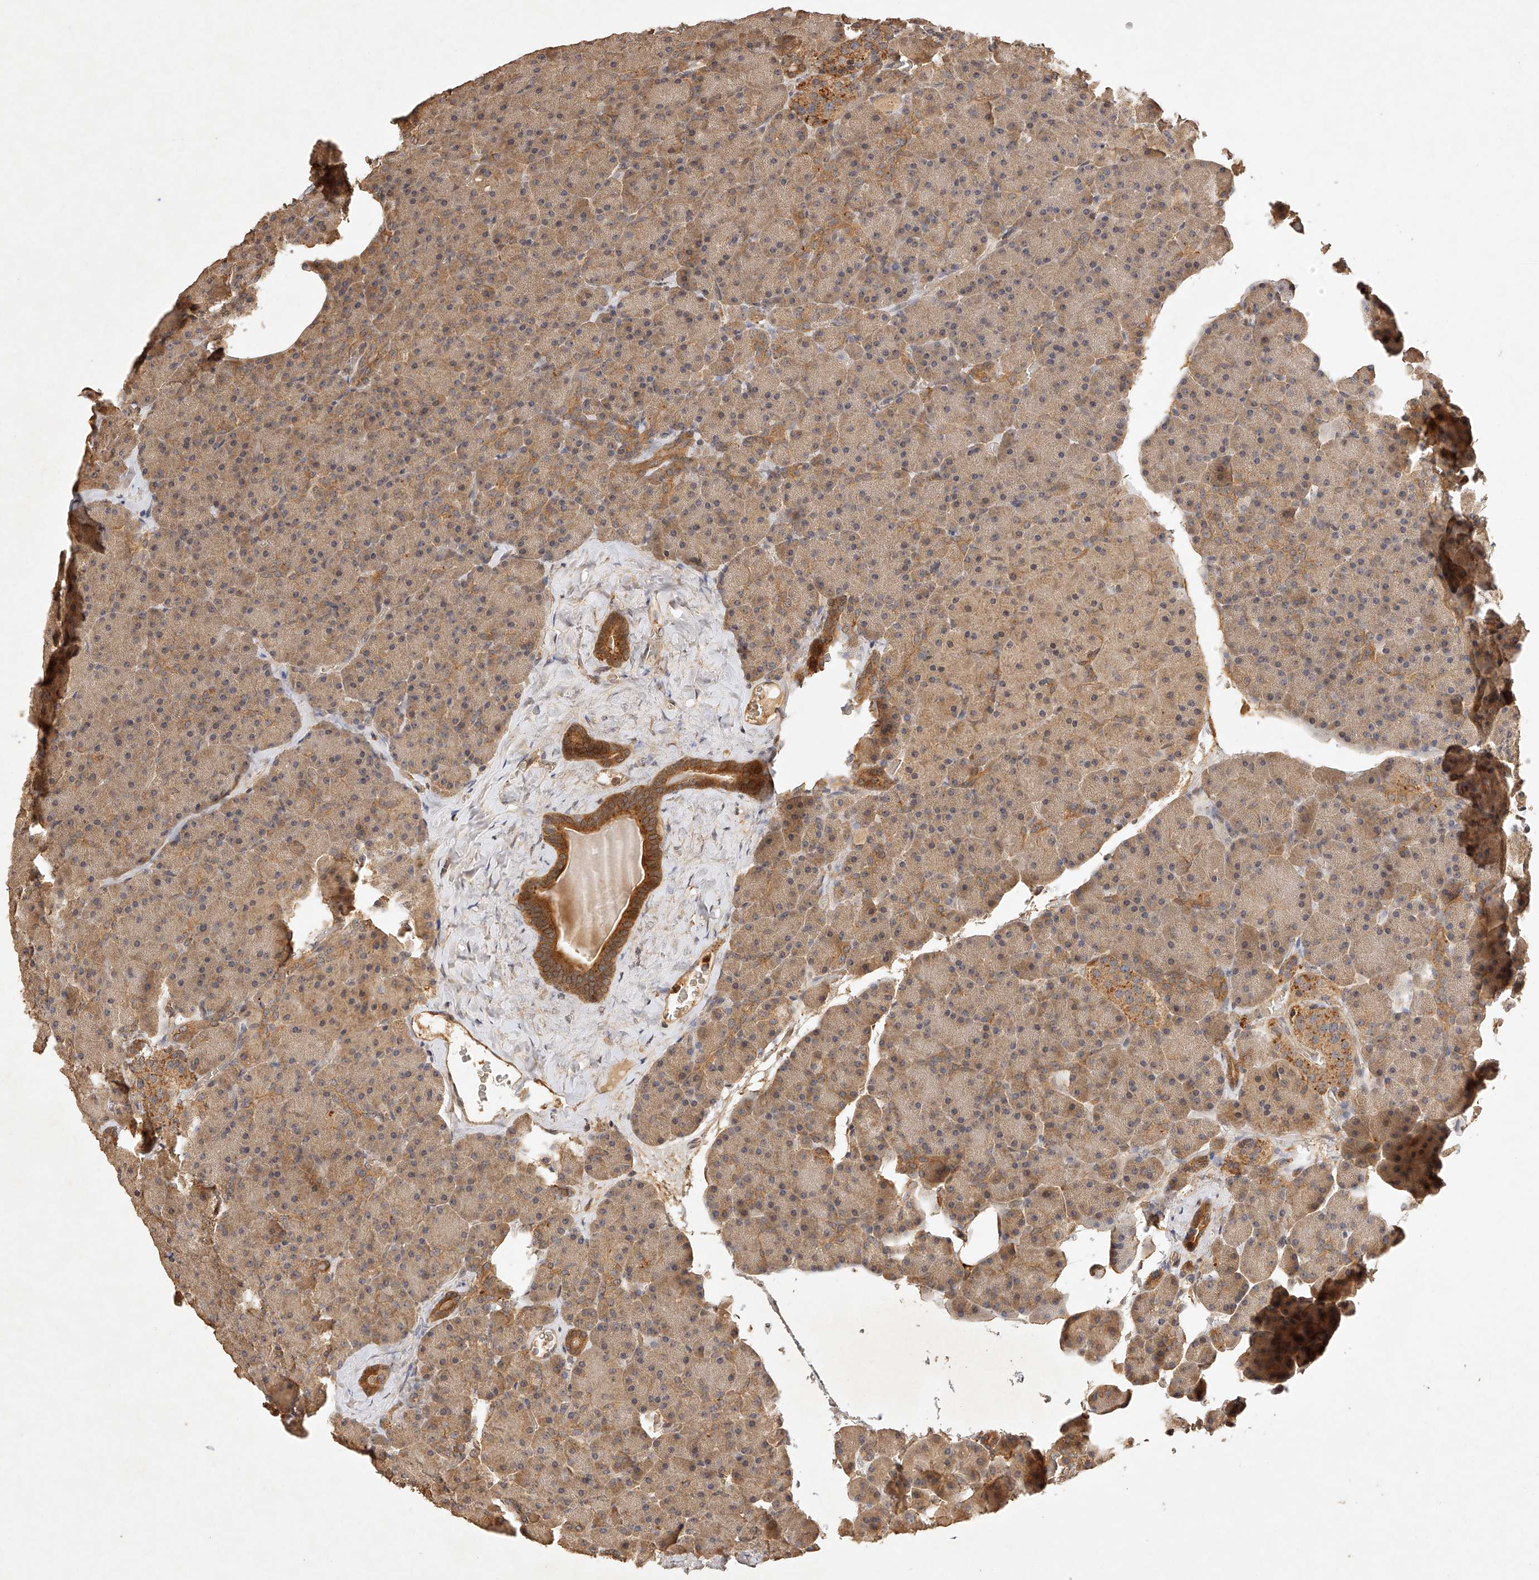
{"staining": {"intensity": "moderate", "quantity": ">75%", "location": "cytoplasmic/membranous"}, "tissue": "pancreas", "cell_type": "Exocrine glandular cells", "image_type": "normal", "snomed": [{"axis": "morphology", "description": "Normal tissue, NOS"}, {"axis": "morphology", "description": "Carcinoid, malignant, NOS"}, {"axis": "topography", "description": "Pancreas"}], "caption": "Immunohistochemical staining of benign human pancreas shows >75% levels of moderate cytoplasmic/membranous protein staining in about >75% of exocrine glandular cells.", "gene": "NSMAF", "patient": {"sex": "female", "age": 35}}